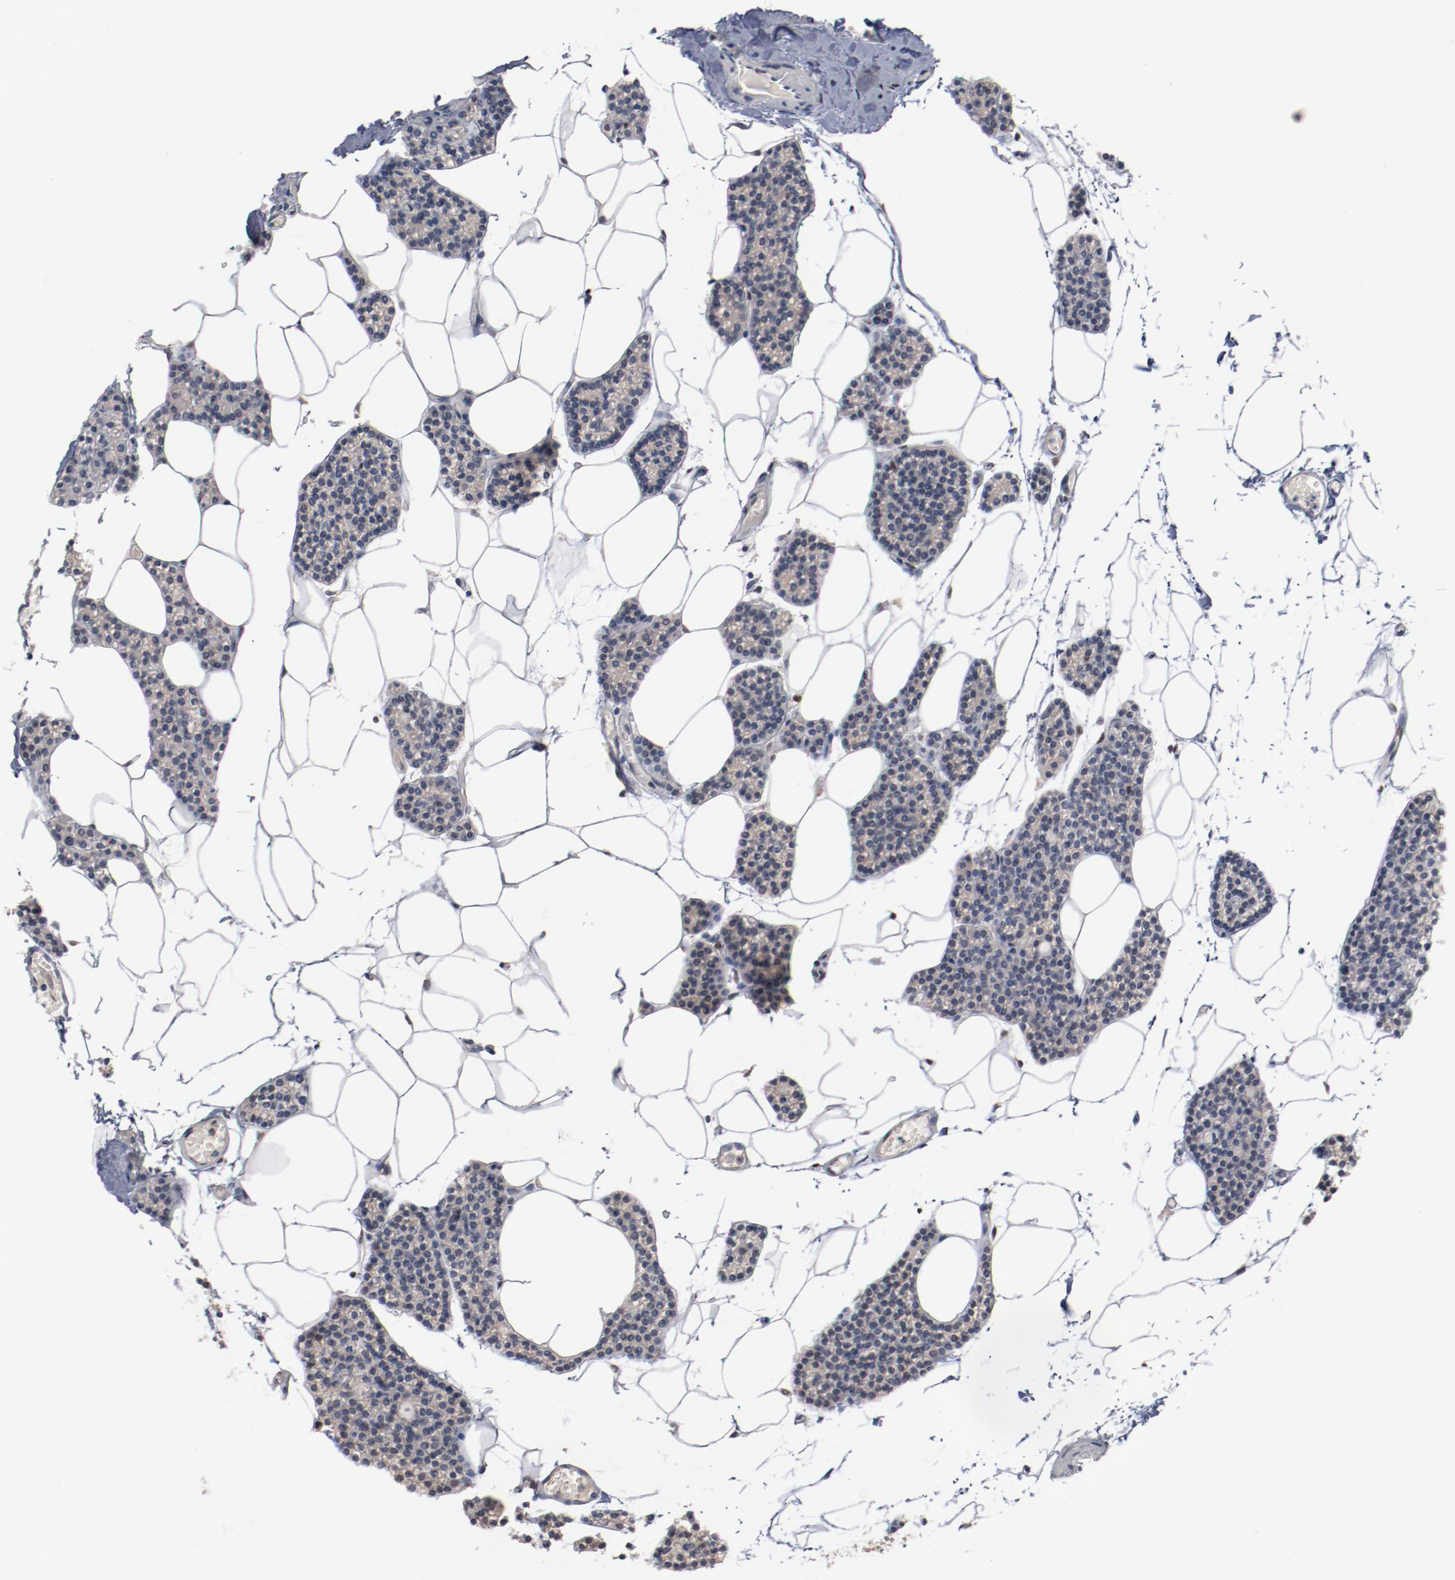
{"staining": {"intensity": "negative", "quantity": "none", "location": "none"}, "tissue": "parathyroid gland", "cell_type": "Glandular cells", "image_type": "normal", "snomed": [{"axis": "morphology", "description": "Normal tissue, NOS"}, {"axis": "topography", "description": "Parathyroid gland"}], "caption": "Glandular cells are negative for protein expression in benign human parathyroid gland. (Brightfield microscopy of DAB (3,3'-diaminobenzidine) IHC at high magnification).", "gene": "ZEB2", "patient": {"sex": "female", "age": 66}}